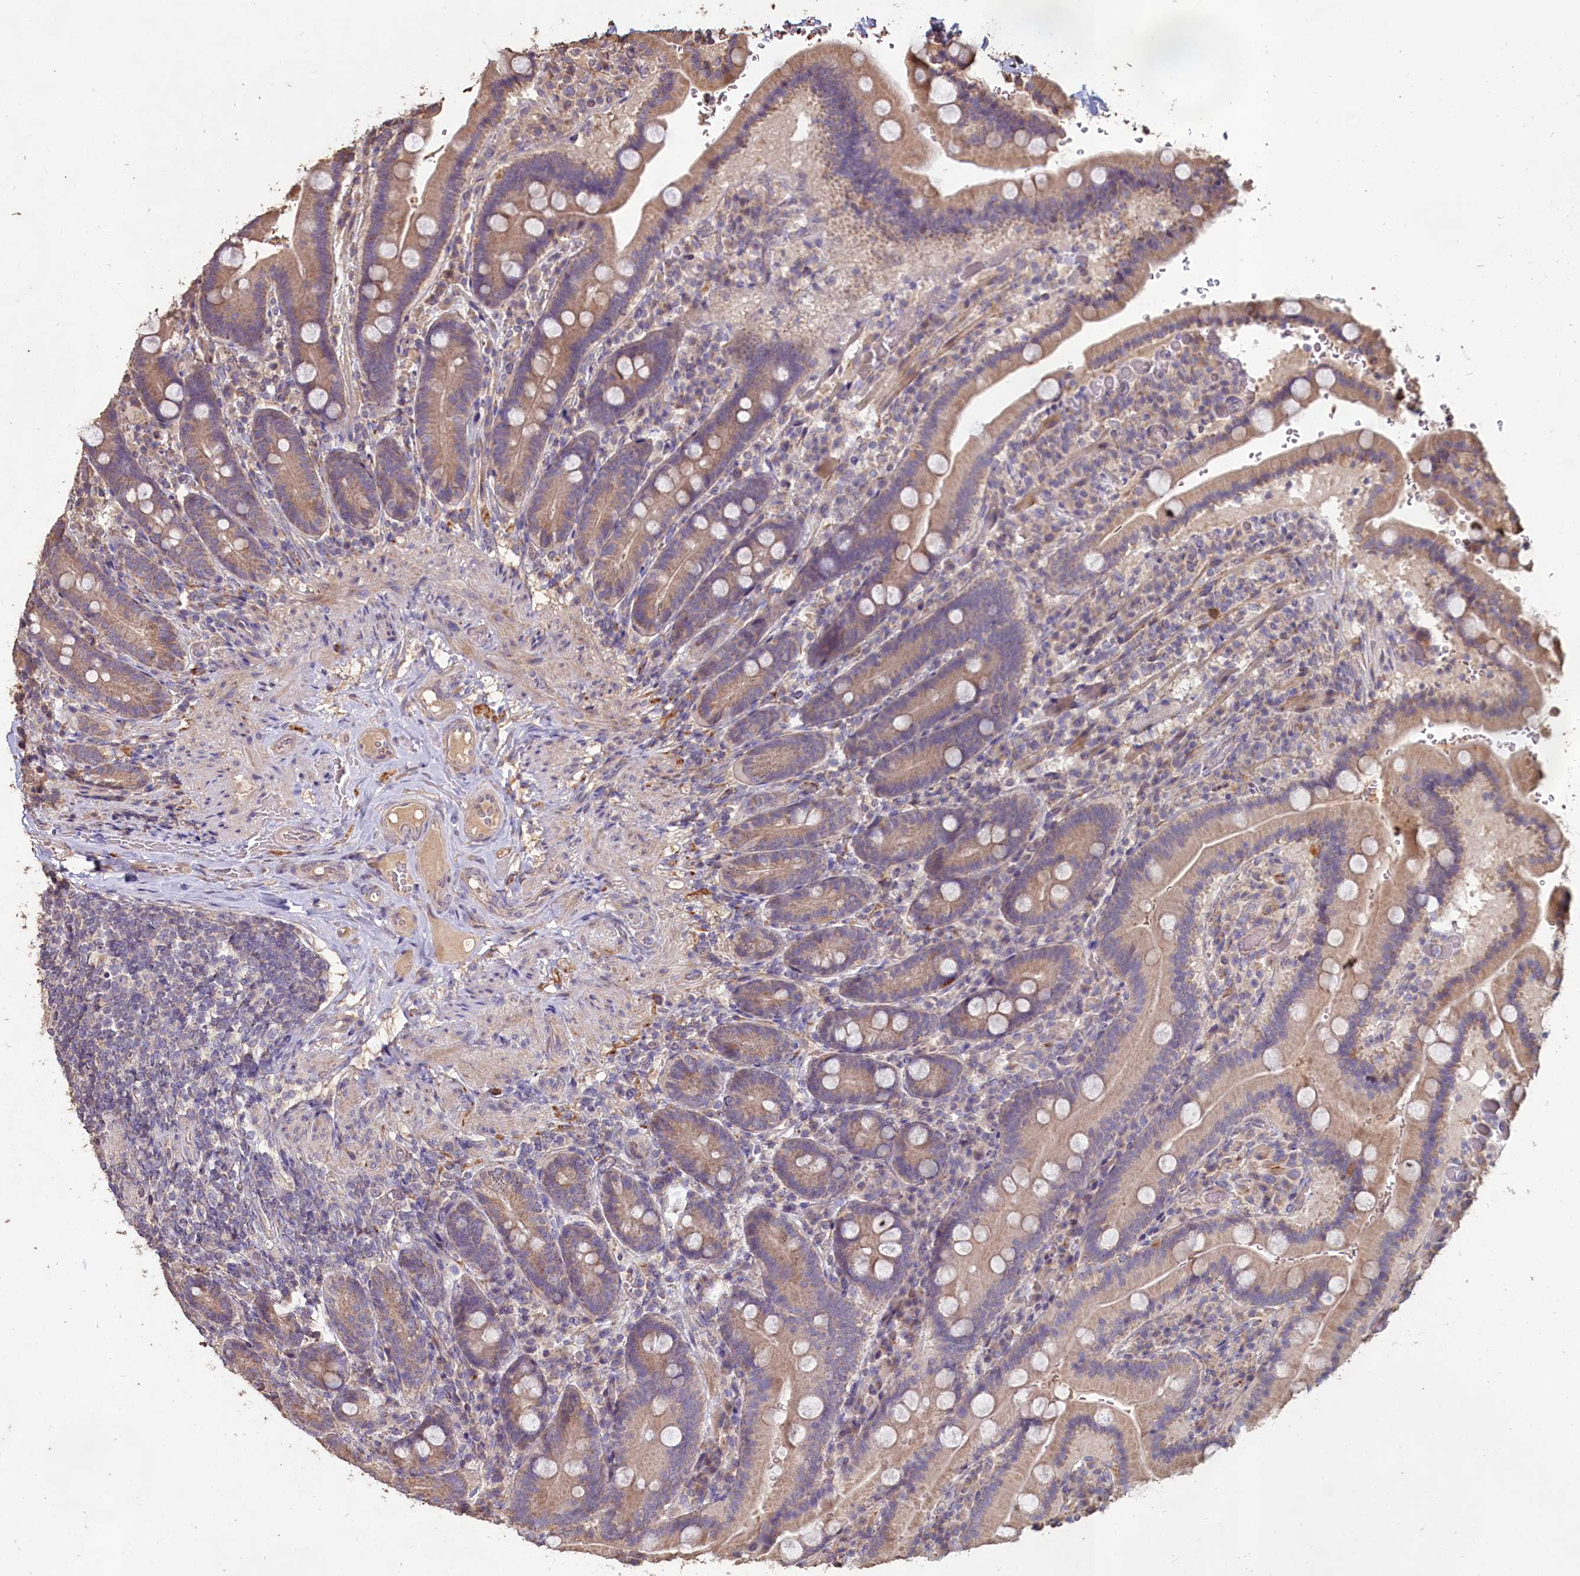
{"staining": {"intensity": "moderate", "quantity": ">75%", "location": "cytoplasmic/membranous"}, "tissue": "duodenum", "cell_type": "Glandular cells", "image_type": "normal", "snomed": [{"axis": "morphology", "description": "Normal tissue, NOS"}, {"axis": "topography", "description": "Duodenum"}], "caption": "The photomicrograph exhibits a brown stain indicating the presence of a protein in the cytoplasmic/membranous of glandular cells in duodenum.", "gene": "FUNDC1", "patient": {"sex": "female", "age": 62}}